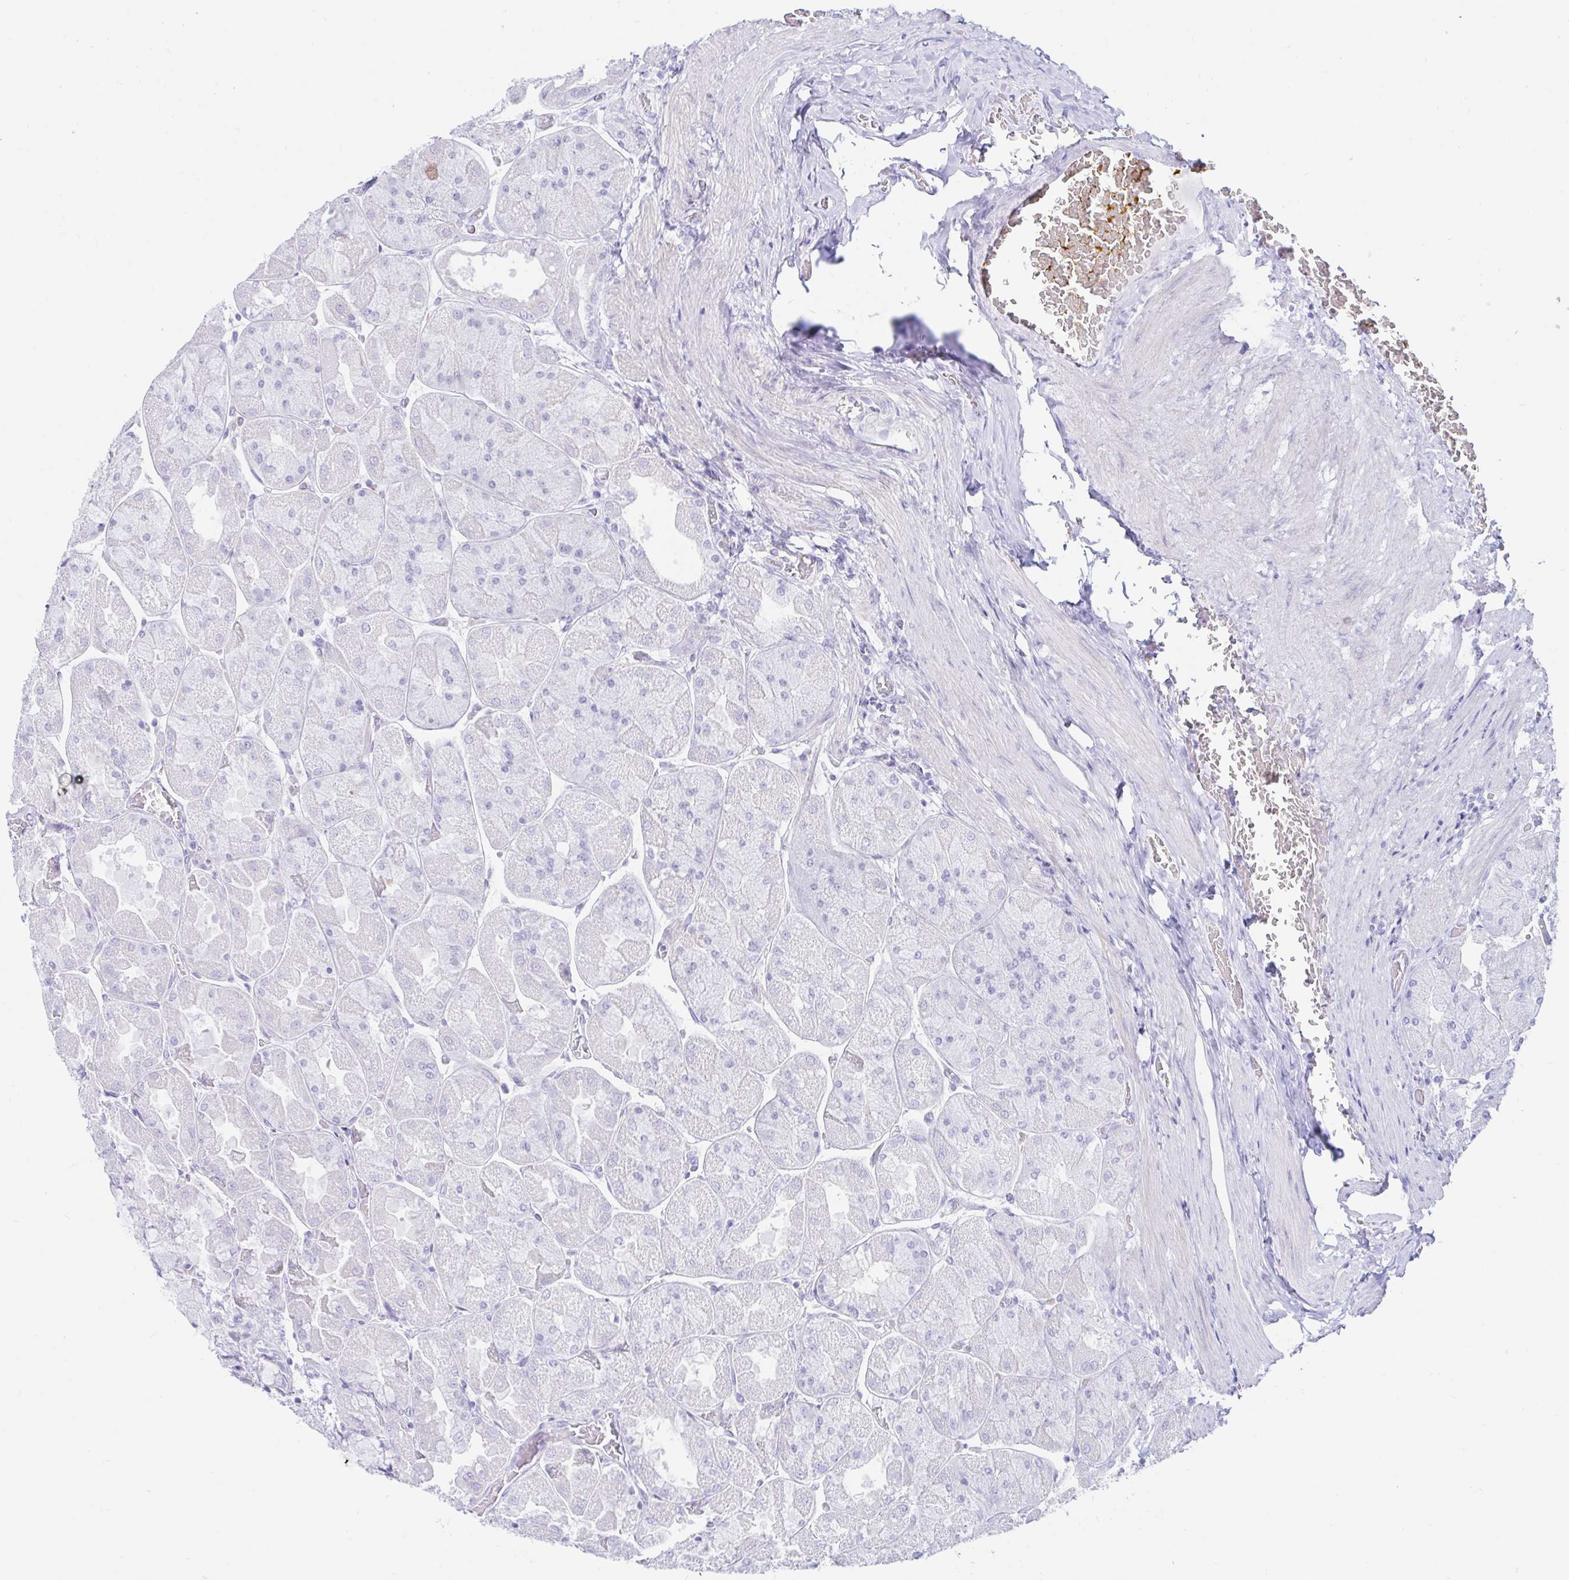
{"staining": {"intensity": "negative", "quantity": "none", "location": "none"}, "tissue": "stomach", "cell_type": "Glandular cells", "image_type": "normal", "snomed": [{"axis": "morphology", "description": "Normal tissue, NOS"}, {"axis": "topography", "description": "Stomach"}], "caption": "Immunohistochemical staining of benign human stomach demonstrates no significant staining in glandular cells. (DAB immunohistochemistry visualized using brightfield microscopy, high magnification).", "gene": "BEST1", "patient": {"sex": "female", "age": 61}}